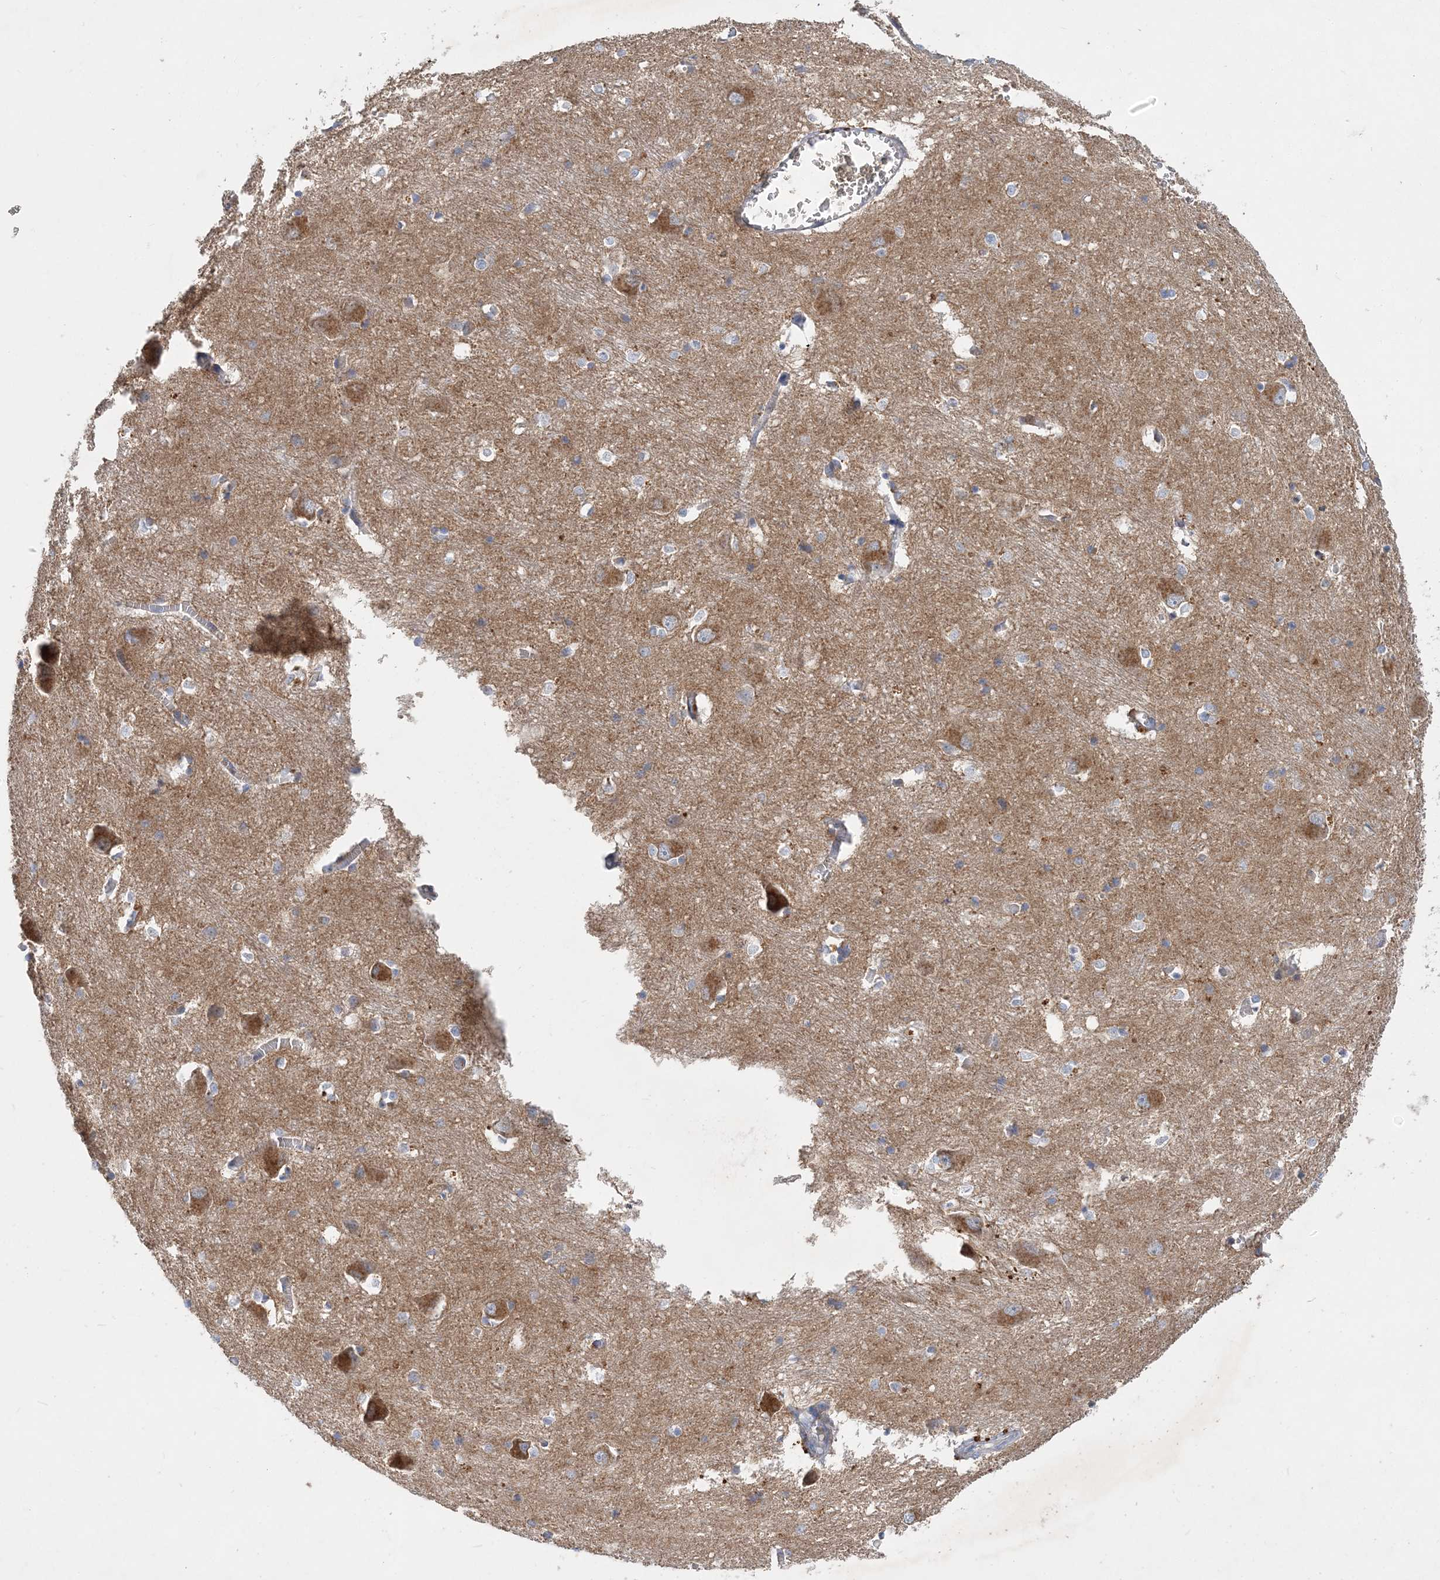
{"staining": {"intensity": "negative", "quantity": "none", "location": "none"}, "tissue": "caudate", "cell_type": "Glial cells", "image_type": "normal", "snomed": [{"axis": "morphology", "description": "Normal tissue, NOS"}, {"axis": "topography", "description": "Lateral ventricle wall"}], "caption": "The histopathology image exhibits no significant expression in glial cells of caudate.", "gene": "GRINA", "patient": {"sex": "male", "age": 37}}